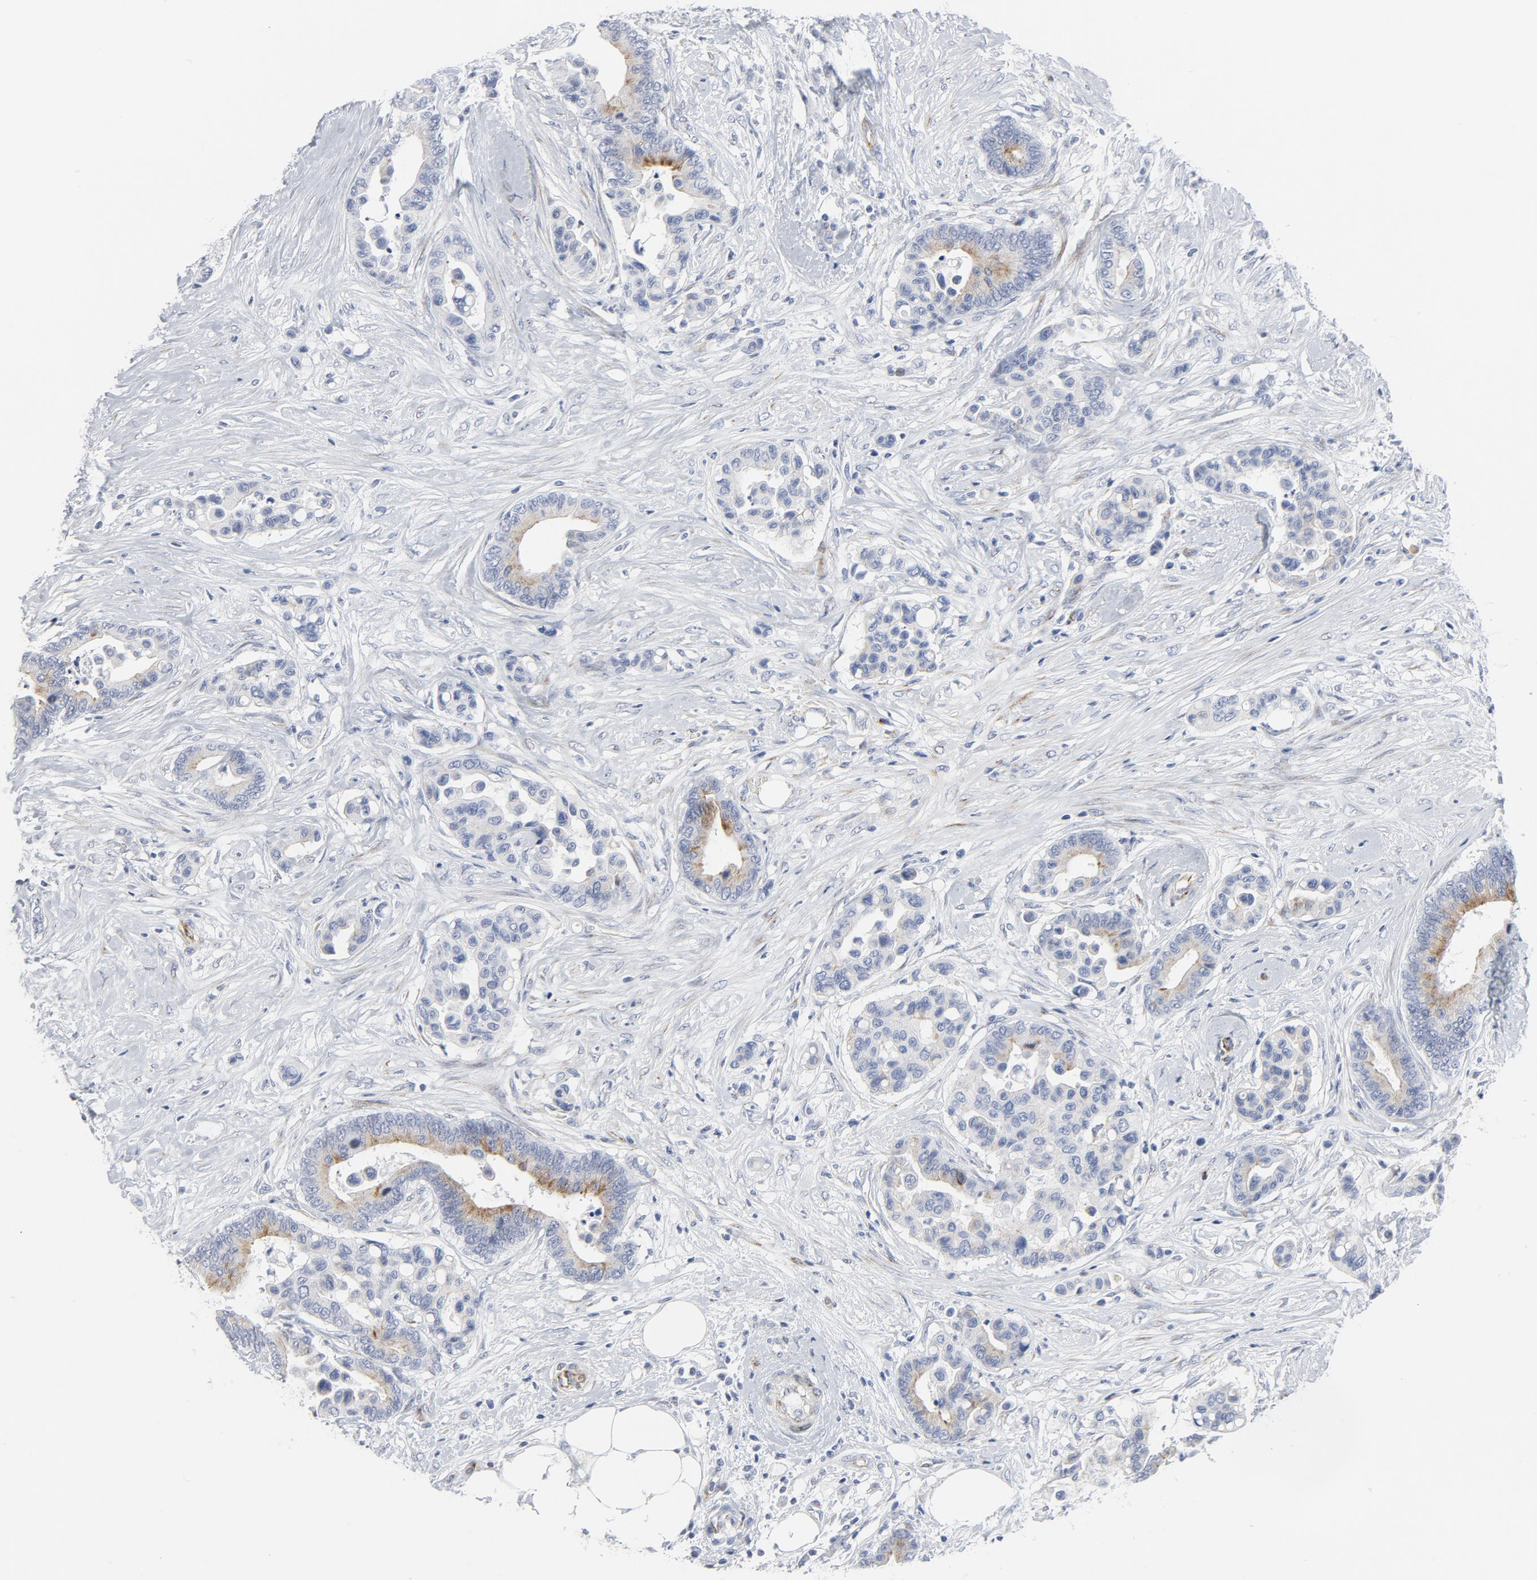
{"staining": {"intensity": "weak", "quantity": "<25%", "location": "cytoplasmic/membranous"}, "tissue": "colorectal cancer", "cell_type": "Tumor cells", "image_type": "cancer", "snomed": [{"axis": "morphology", "description": "Adenocarcinoma, NOS"}, {"axis": "topography", "description": "Colon"}], "caption": "Colorectal adenocarcinoma stained for a protein using immunohistochemistry (IHC) reveals no staining tumor cells.", "gene": "TUBB1", "patient": {"sex": "male", "age": 82}}